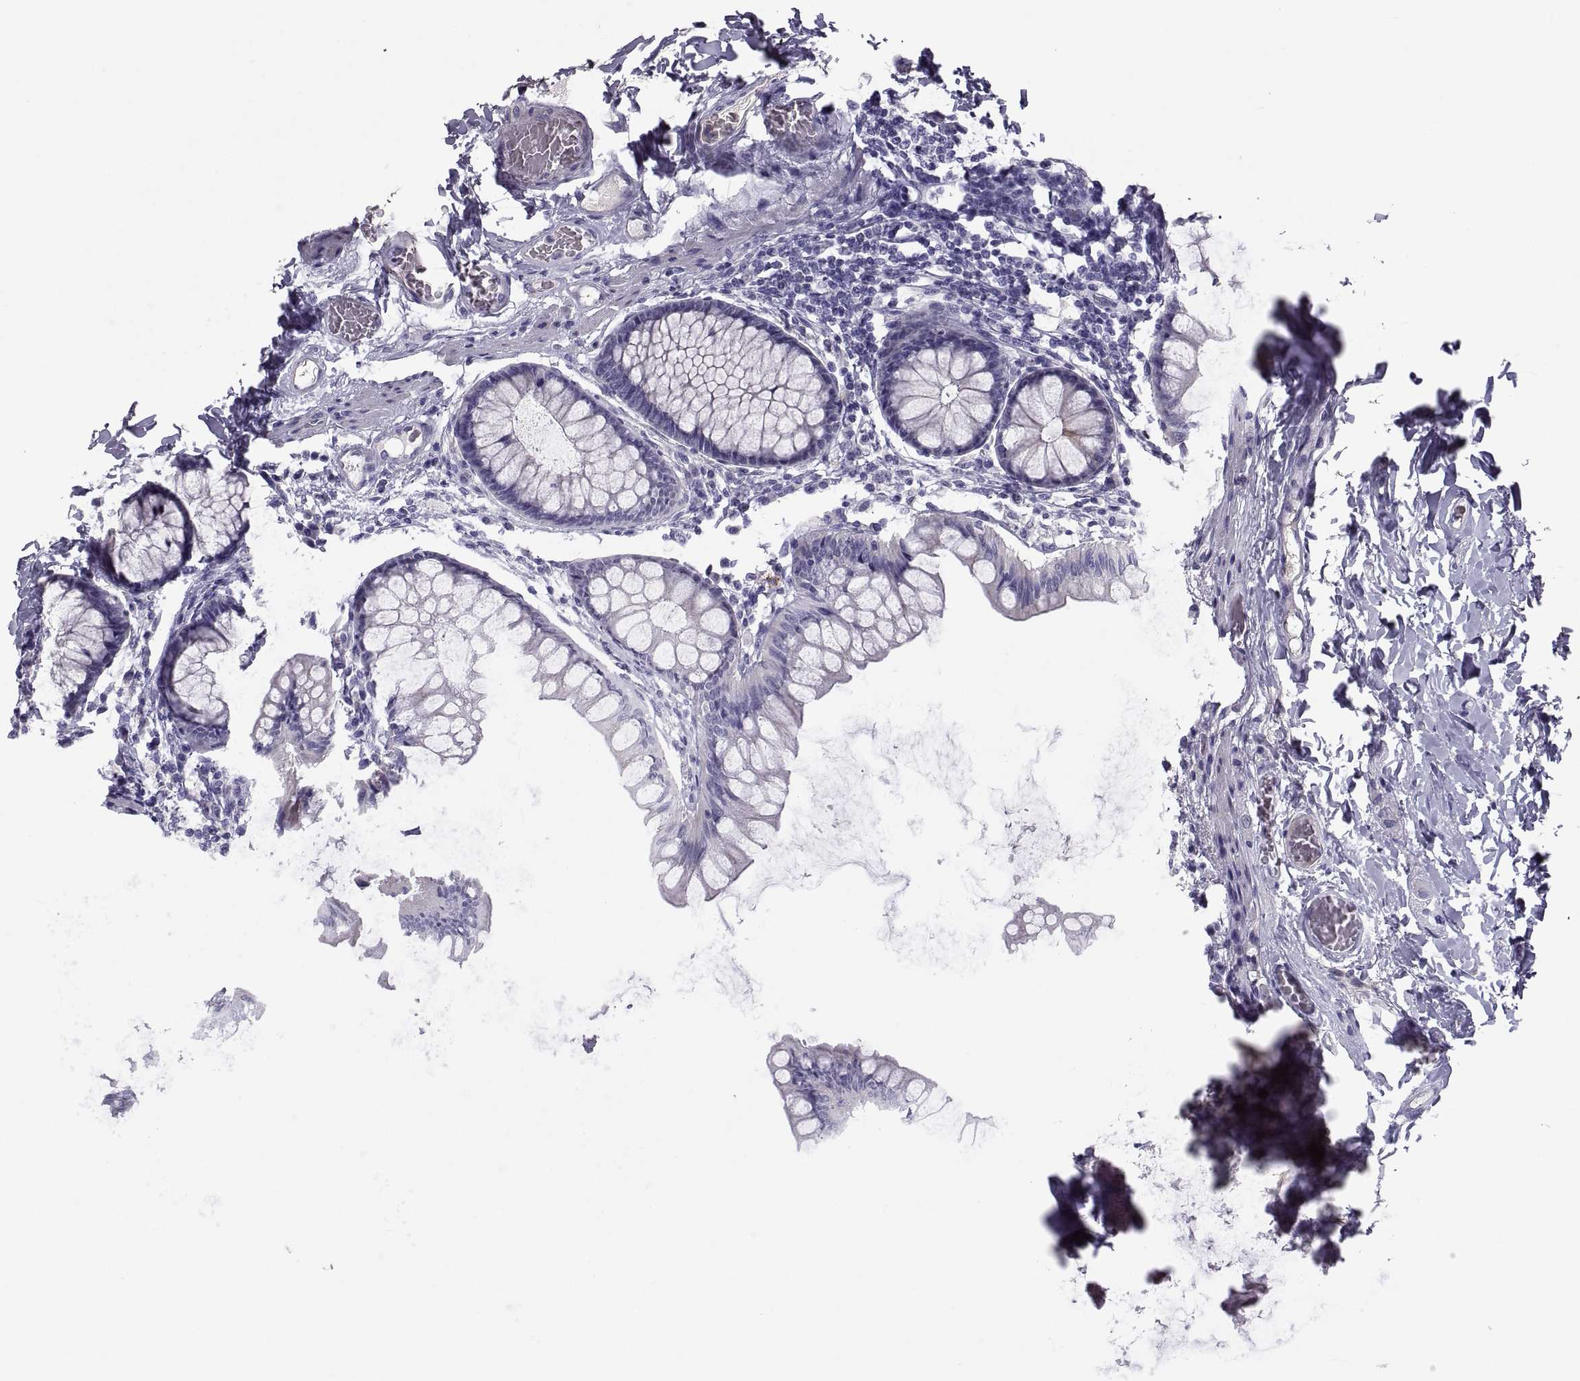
{"staining": {"intensity": "negative", "quantity": "none", "location": "none"}, "tissue": "colon", "cell_type": "Endothelial cells", "image_type": "normal", "snomed": [{"axis": "morphology", "description": "Normal tissue, NOS"}, {"axis": "topography", "description": "Colon"}], "caption": "Human colon stained for a protein using immunohistochemistry demonstrates no positivity in endothelial cells.", "gene": "IGSF1", "patient": {"sex": "female", "age": 65}}